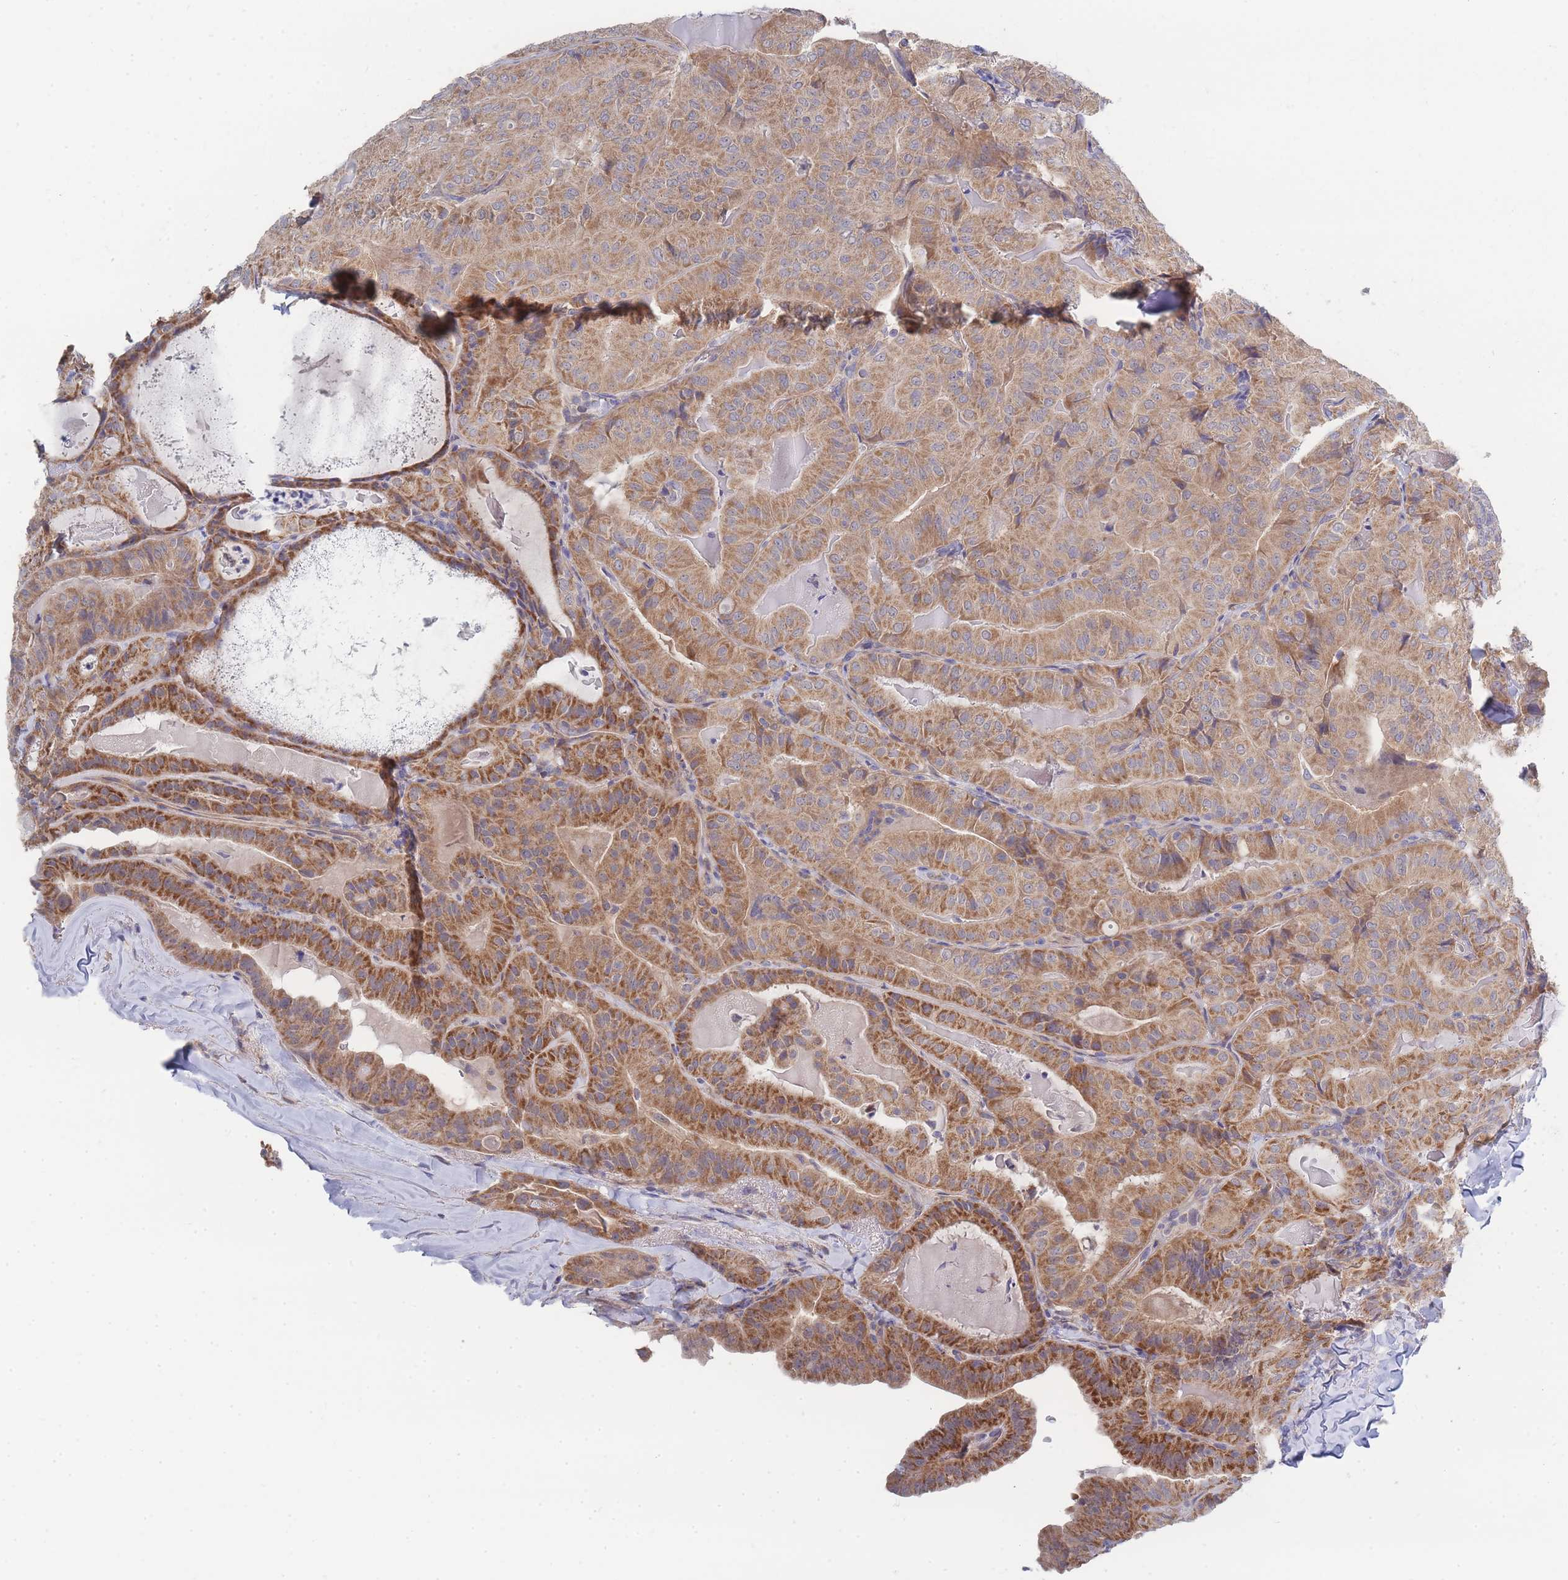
{"staining": {"intensity": "moderate", "quantity": ">75%", "location": "cytoplasmic/membranous"}, "tissue": "thyroid cancer", "cell_type": "Tumor cells", "image_type": "cancer", "snomed": [{"axis": "morphology", "description": "Papillary adenocarcinoma, NOS"}, {"axis": "topography", "description": "Thyroid gland"}], "caption": "Thyroid papillary adenocarcinoma stained with DAB (3,3'-diaminobenzidine) immunohistochemistry (IHC) exhibits medium levels of moderate cytoplasmic/membranous positivity in approximately >75% of tumor cells.", "gene": "NUB1", "patient": {"sex": "female", "age": 68}}